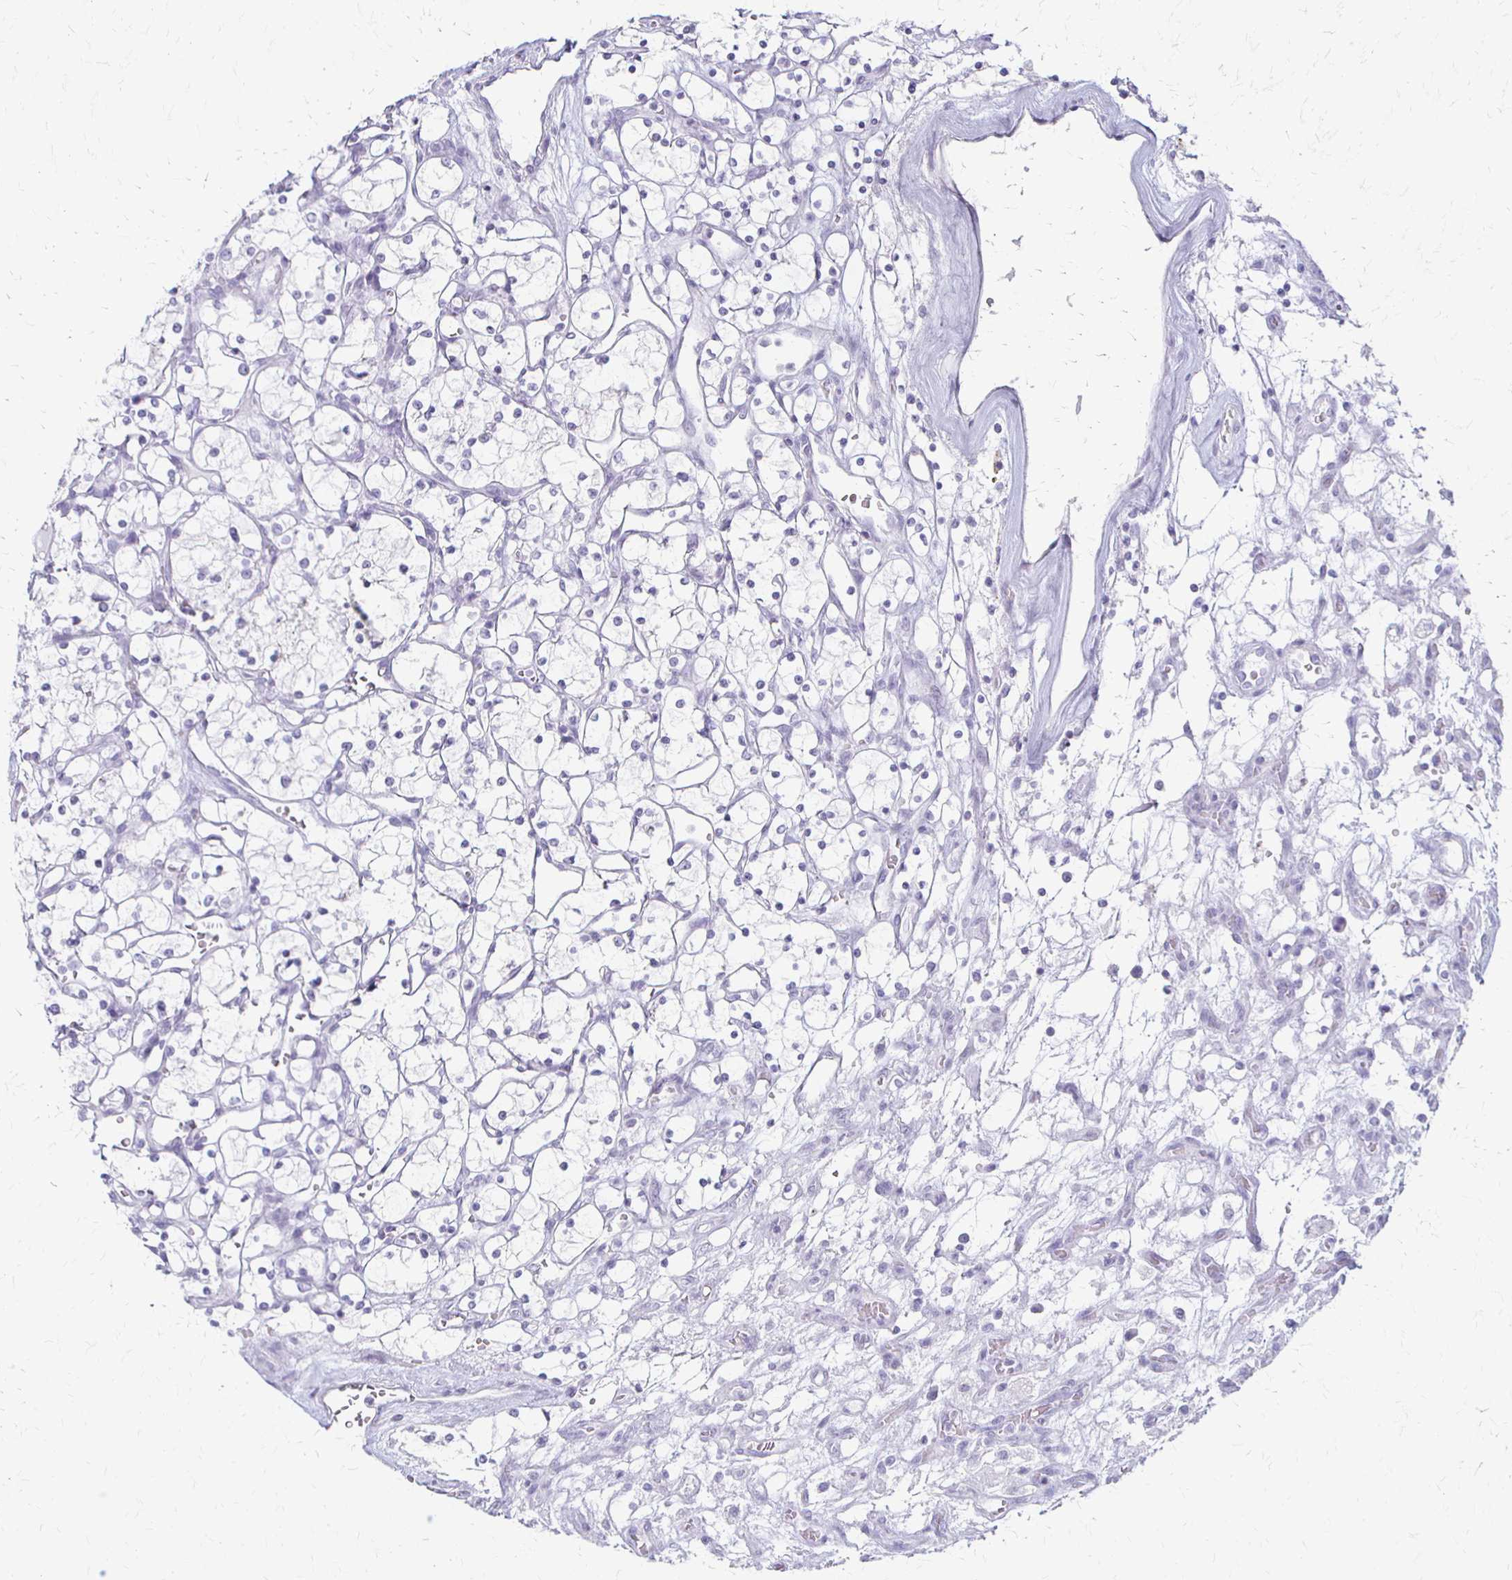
{"staining": {"intensity": "negative", "quantity": "none", "location": "none"}, "tissue": "renal cancer", "cell_type": "Tumor cells", "image_type": "cancer", "snomed": [{"axis": "morphology", "description": "Adenocarcinoma, NOS"}, {"axis": "topography", "description": "Kidney"}], "caption": "An immunohistochemistry histopathology image of renal adenocarcinoma is shown. There is no staining in tumor cells of renal adenocarcinoma. The staining was performed using DAB (3,3'-diaminobenzidine) to visualize the protein expression in brown, while the nuclei were stained in blue with hematoxylin (Magnification: 20x).", "gene": "ACP5", "patient": {"sex": "female", "age": 69}}